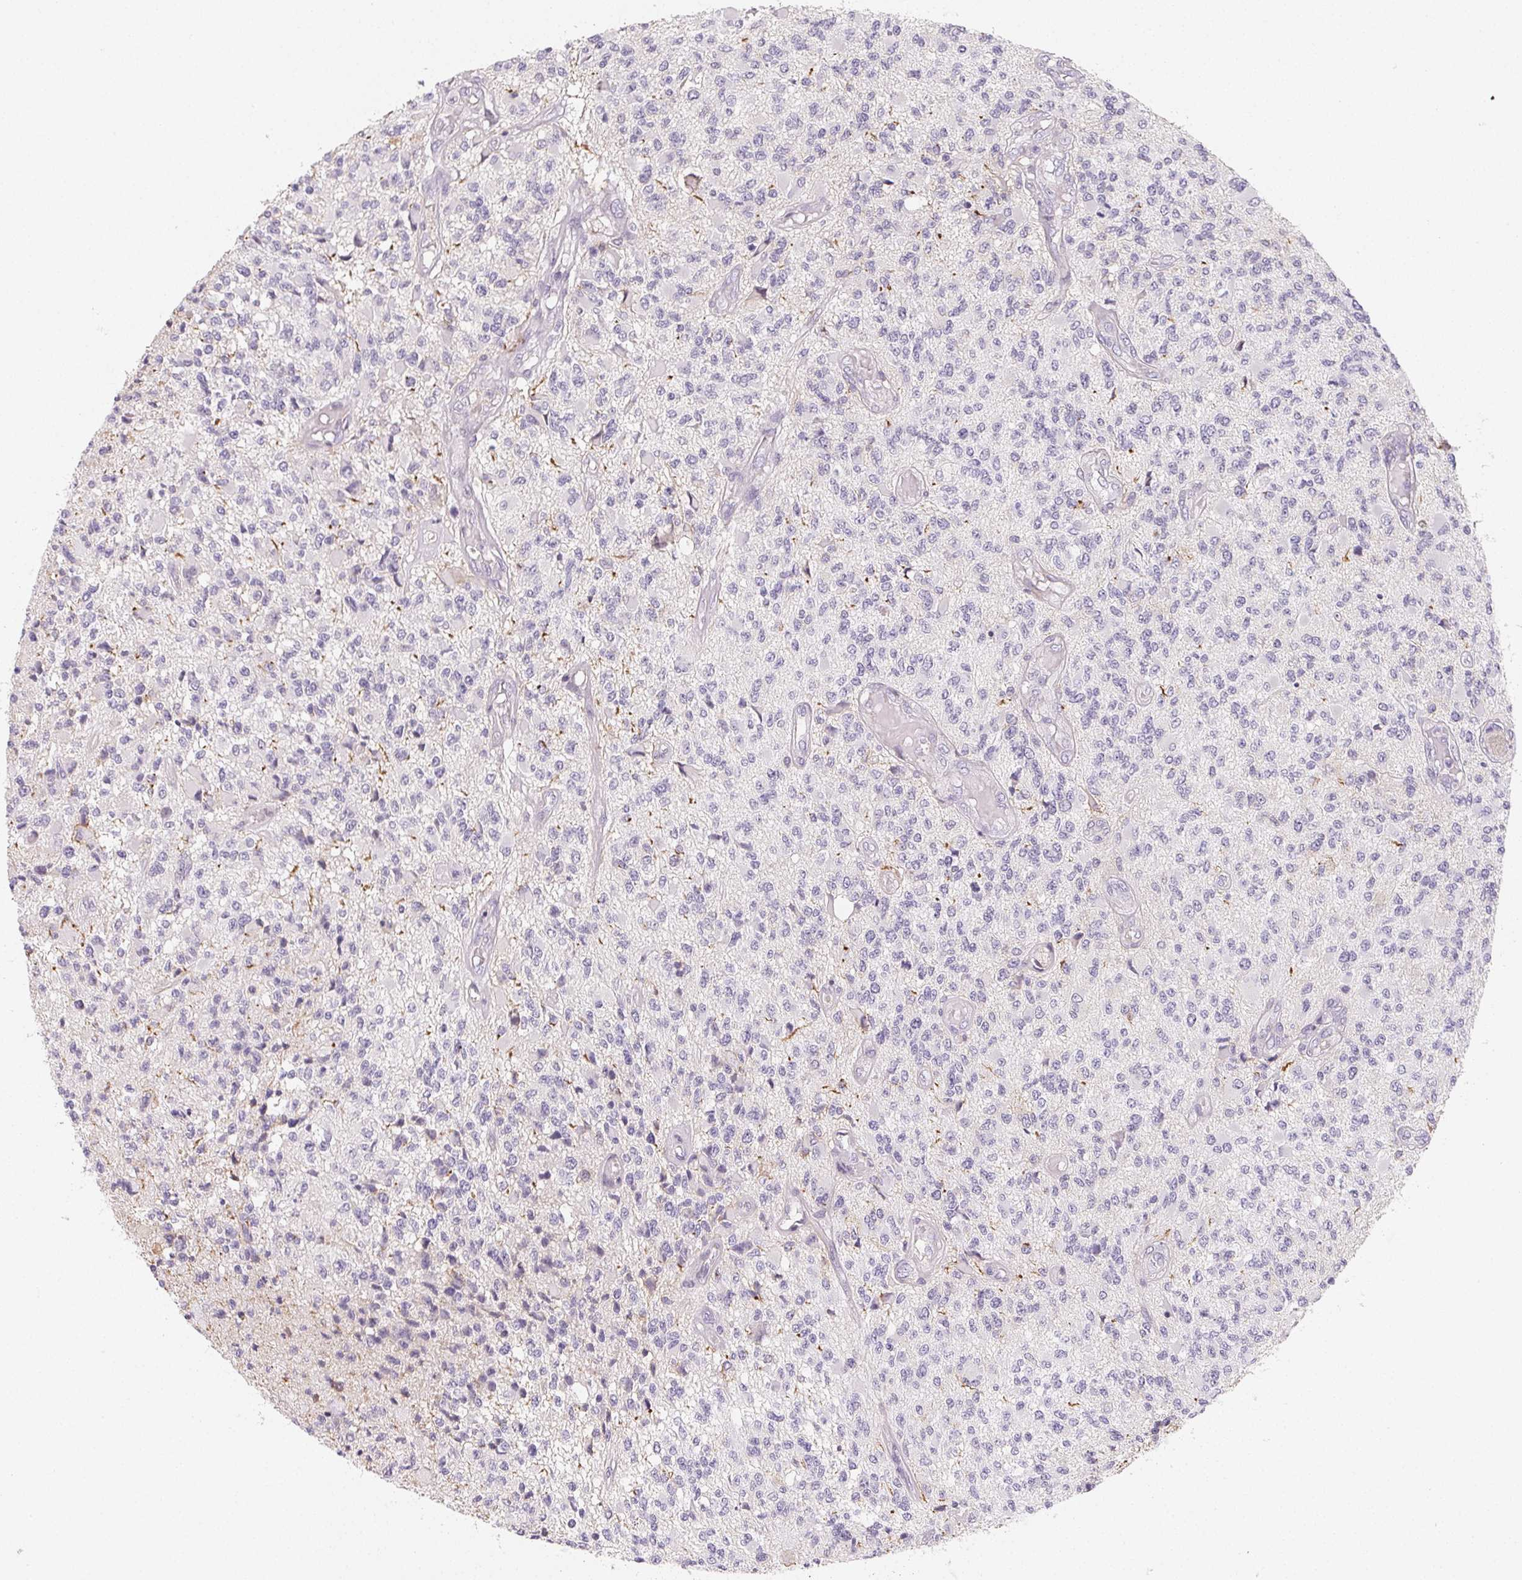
{"staining": {"intensity": "negative", "quantity": "none", "location": "none"}, "tissue": "glioma", "cell_type": "Tumor cells", "image_type": "cancer", "snomed": [{"axis": "morphology", "description": "Glioma, malignant, High grade"}, {"axis": "topography", "description": "Brain"}], "caption": "DAB (3,3'-diaminobenzidine) immunohistochemical staining of human glioma reveals no significant staining in tumor cells.", "gene": "LRRC23", "patient": {"sex": "female", "age": 63}}